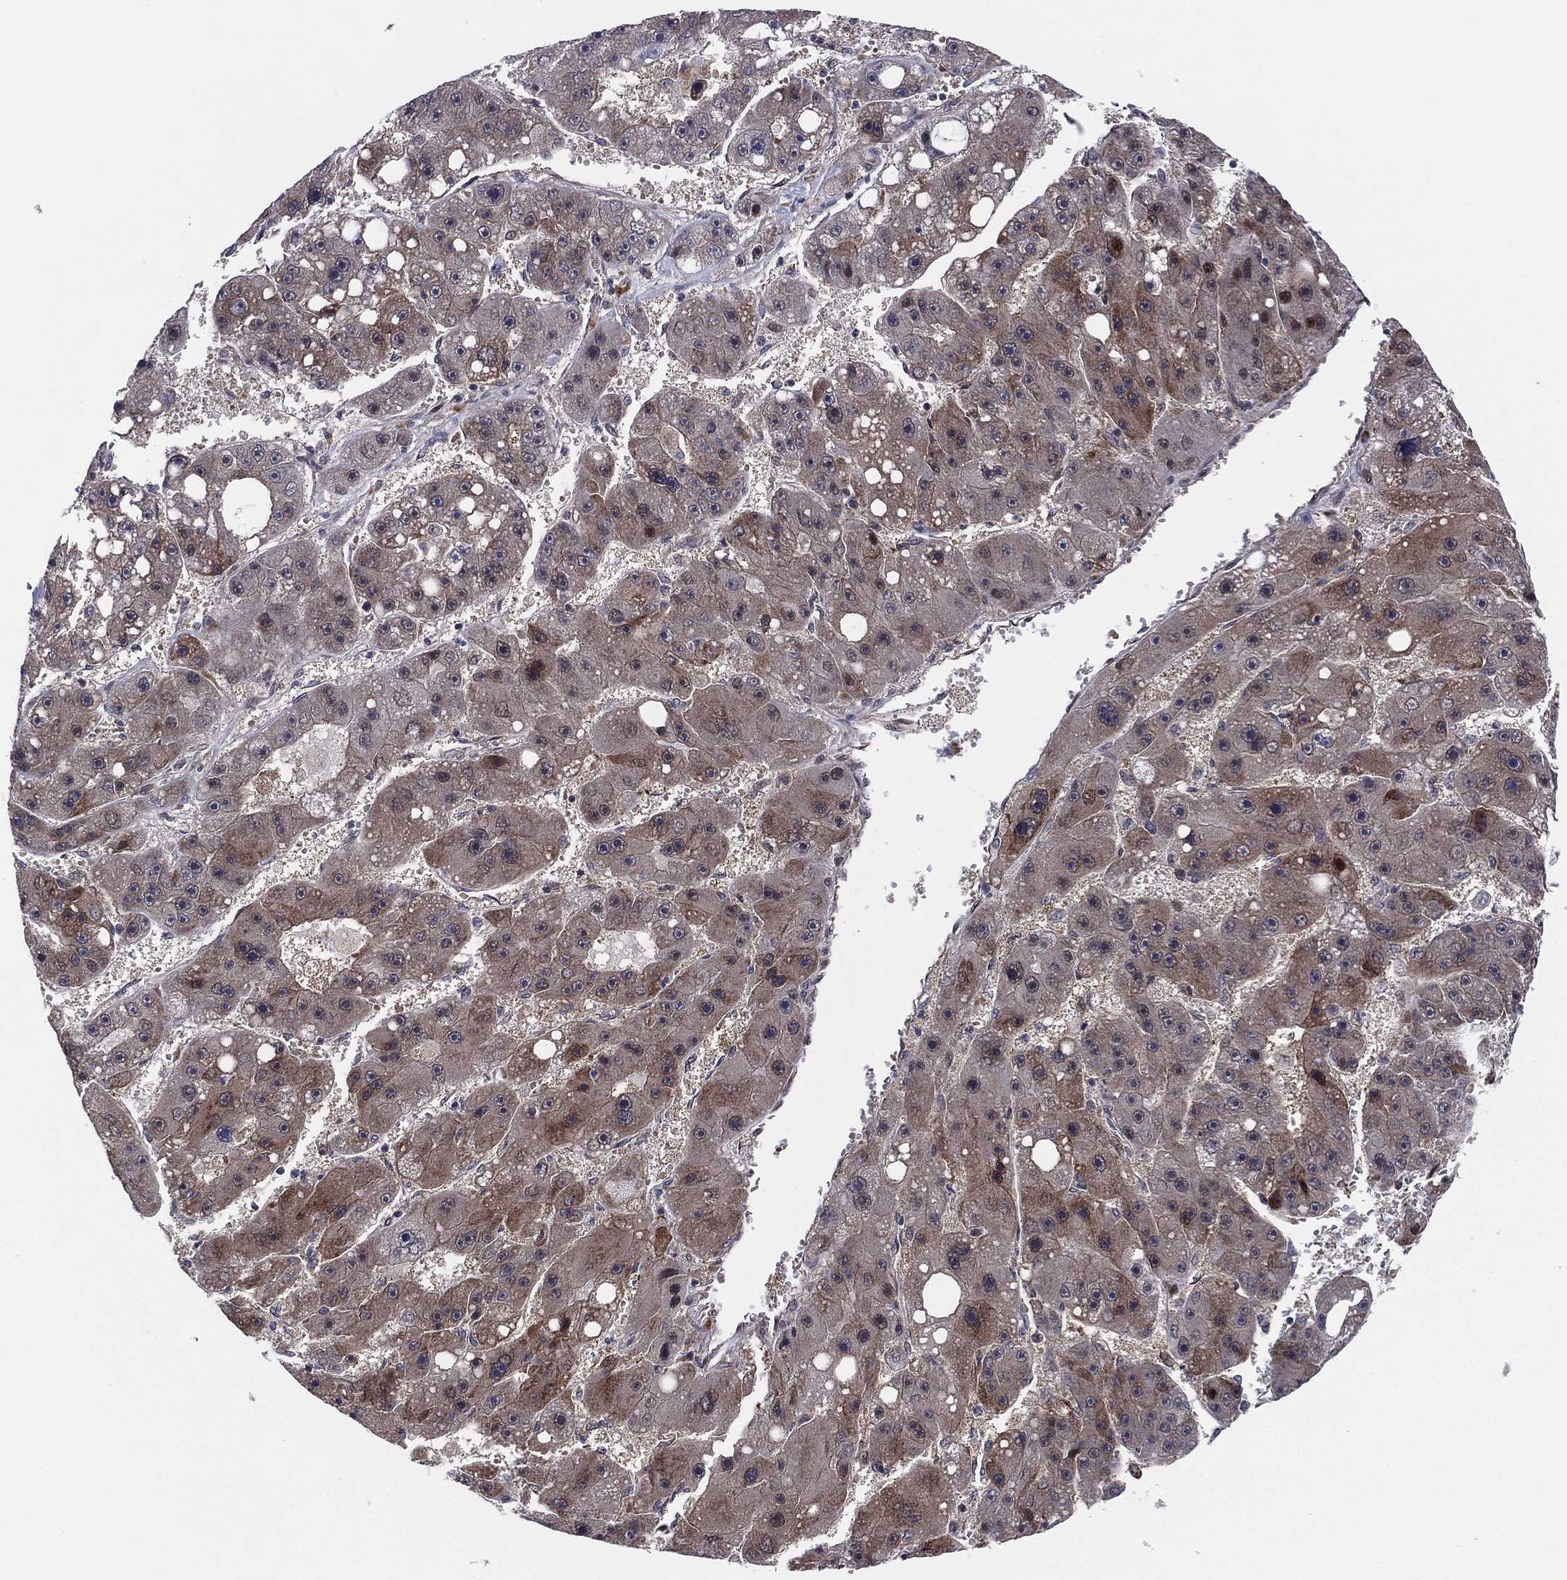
{"staining": {"intensity": "moderate", "quantity": "<25%", "location": "cytoplasmic/membranous"}, "tissue": "liver cancer", "cell_type": "Tumor cells", "image_type": "cancer", "snomed": [{"axis": "morphology", "description": "Carcinoma, Hepatocellular, NOS"}, {"axis": "topography", "description": "Liver"}], "caption": "Immunohistochemical staining of liver cancer (hepatocellular carcinoma) reveals low levels of moderate cytoplasmic/membranous expression in approximately <25% of tumor cells.", "gene": "UTP14A", "patient": {"sex": "female", "age": 61}}